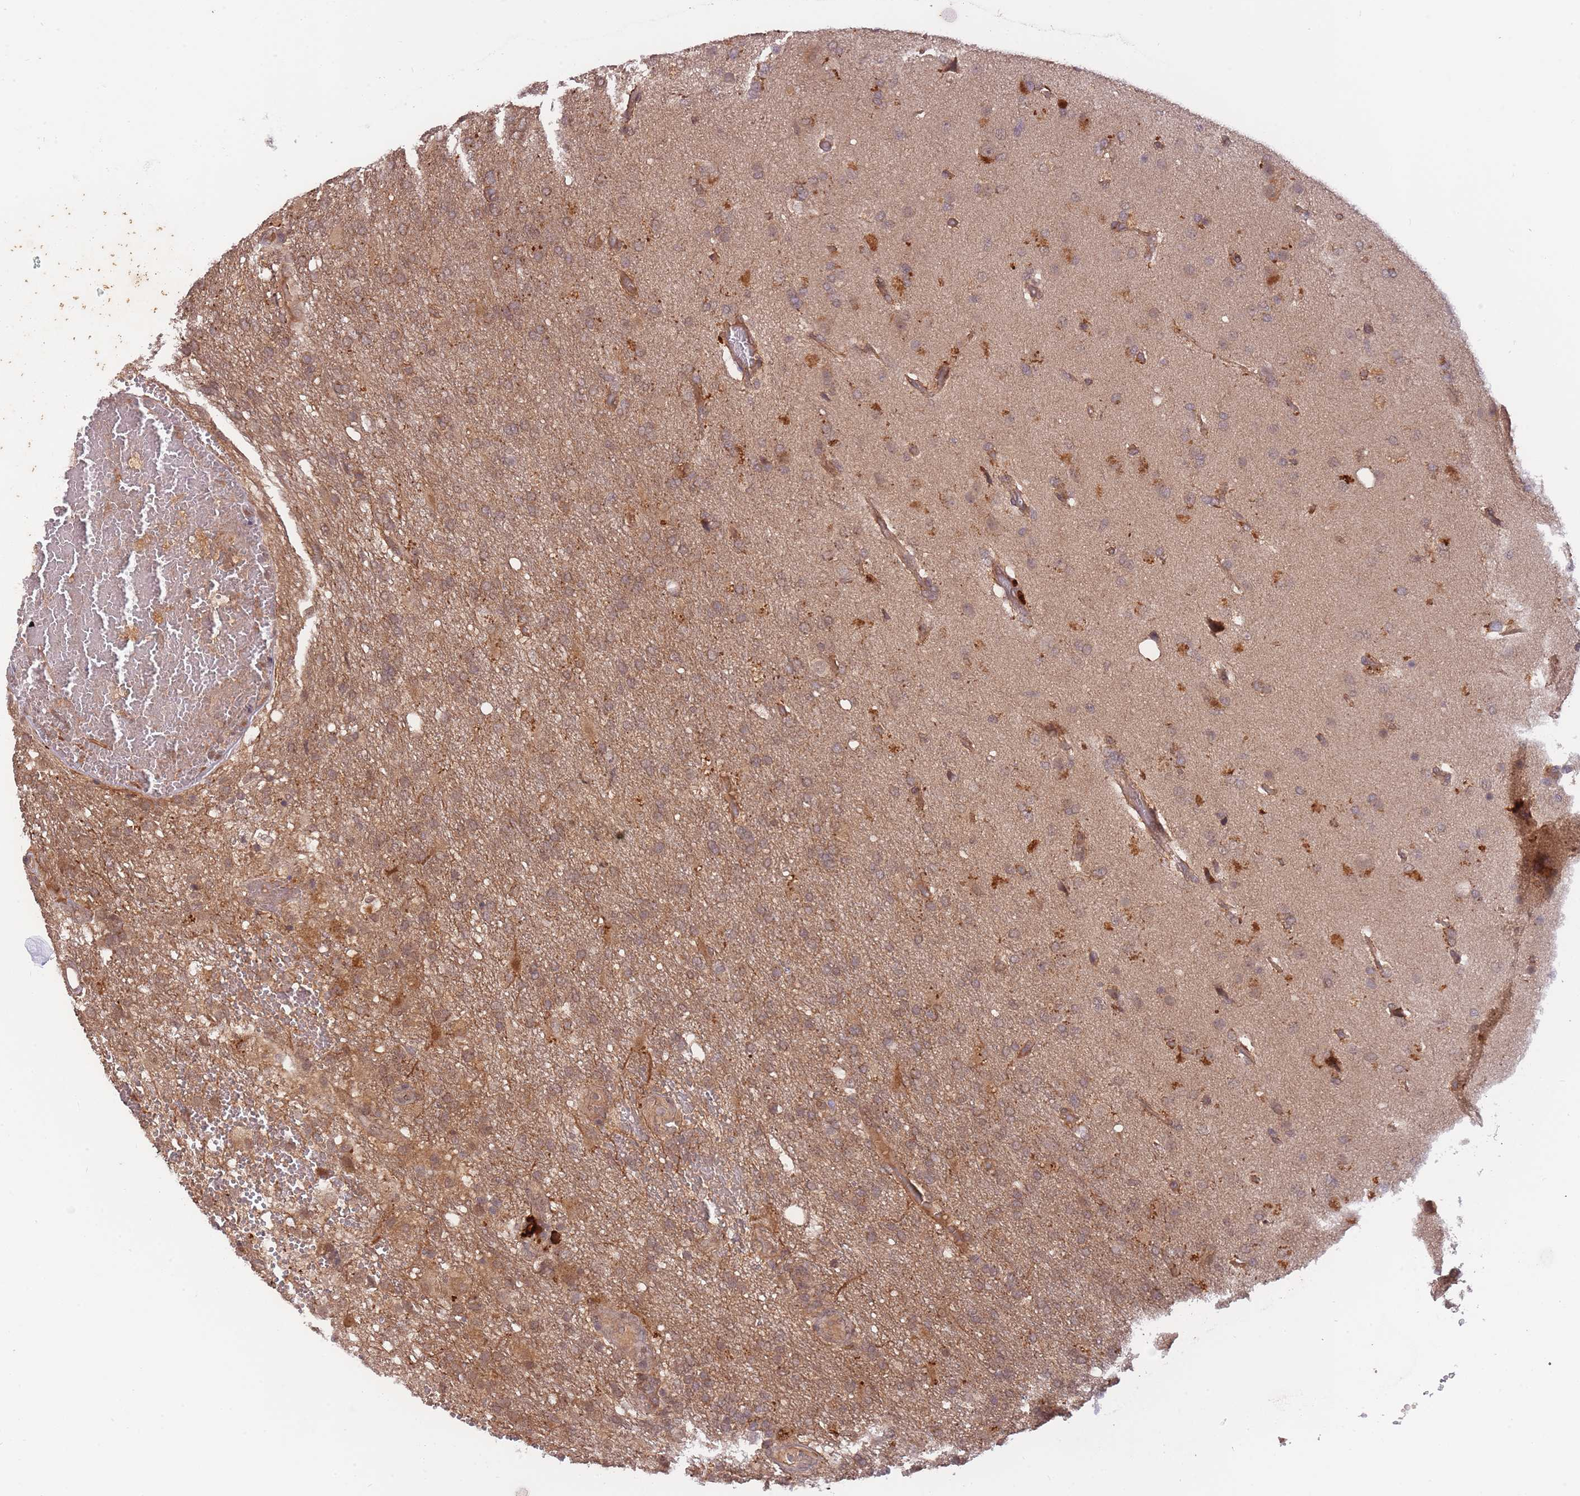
{"staining": {"intensity": "weak", "quantity": "25%-75%", "location": "cytoplasmic/membranous"}, "tissue": "glioma", "cell_type": "Tumor cells", "image_type": "cancer", "snomed": [{"axis": "morphology", "description": "Glioma, malignant, High grade"}, {"axis": "topography", "description": "Brain"}], "caption": "An image of human malignant glioma (high-grade) stained for a protein demonstrates weak cytoplasmic/membranous brown staining in tumor cells.", "gene": "SMC6", "patient": {"sex": "female", "age": 74}}